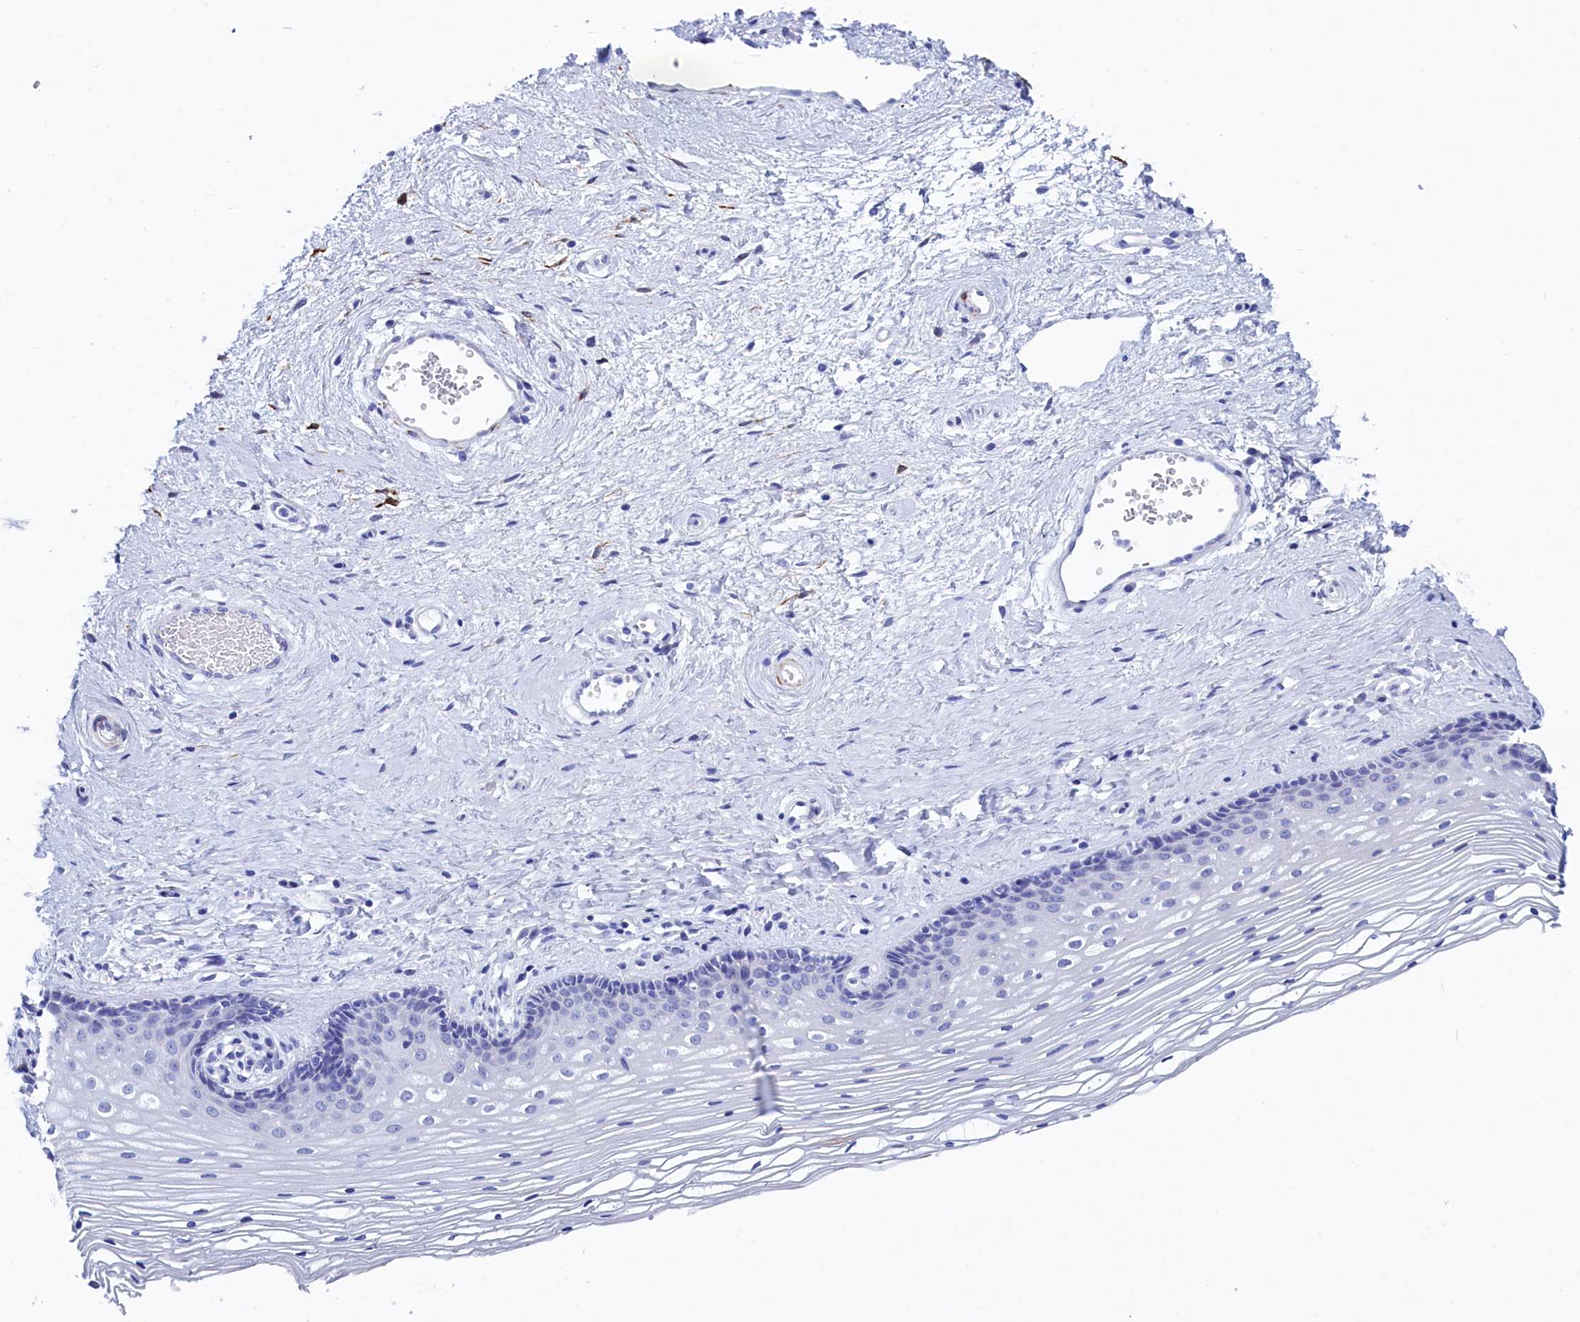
{"staining": {"intensity": "negative", "quantity": "none", "location": "none"}, "tissue": "vagina", "cell_type": "Squamous epithelial cells", "image_type": "normal", "snomed": [{"axis": "morphology", "description": "Normal tissue, NOS"}, {"axis": "topography", "description": "Vagina"}], "caption": "Immunohistochemistry (IHC) histopathology image of unremarkable human vagina stained for a protein (brown), which reveals no positivity in squamous epithelial cells. The staining is performed using DAB brown chromogen with nuclei counter-stained in using hematoxylin.", "gene": "WDR83", "patient": {"sex": "female", "age": 46}}